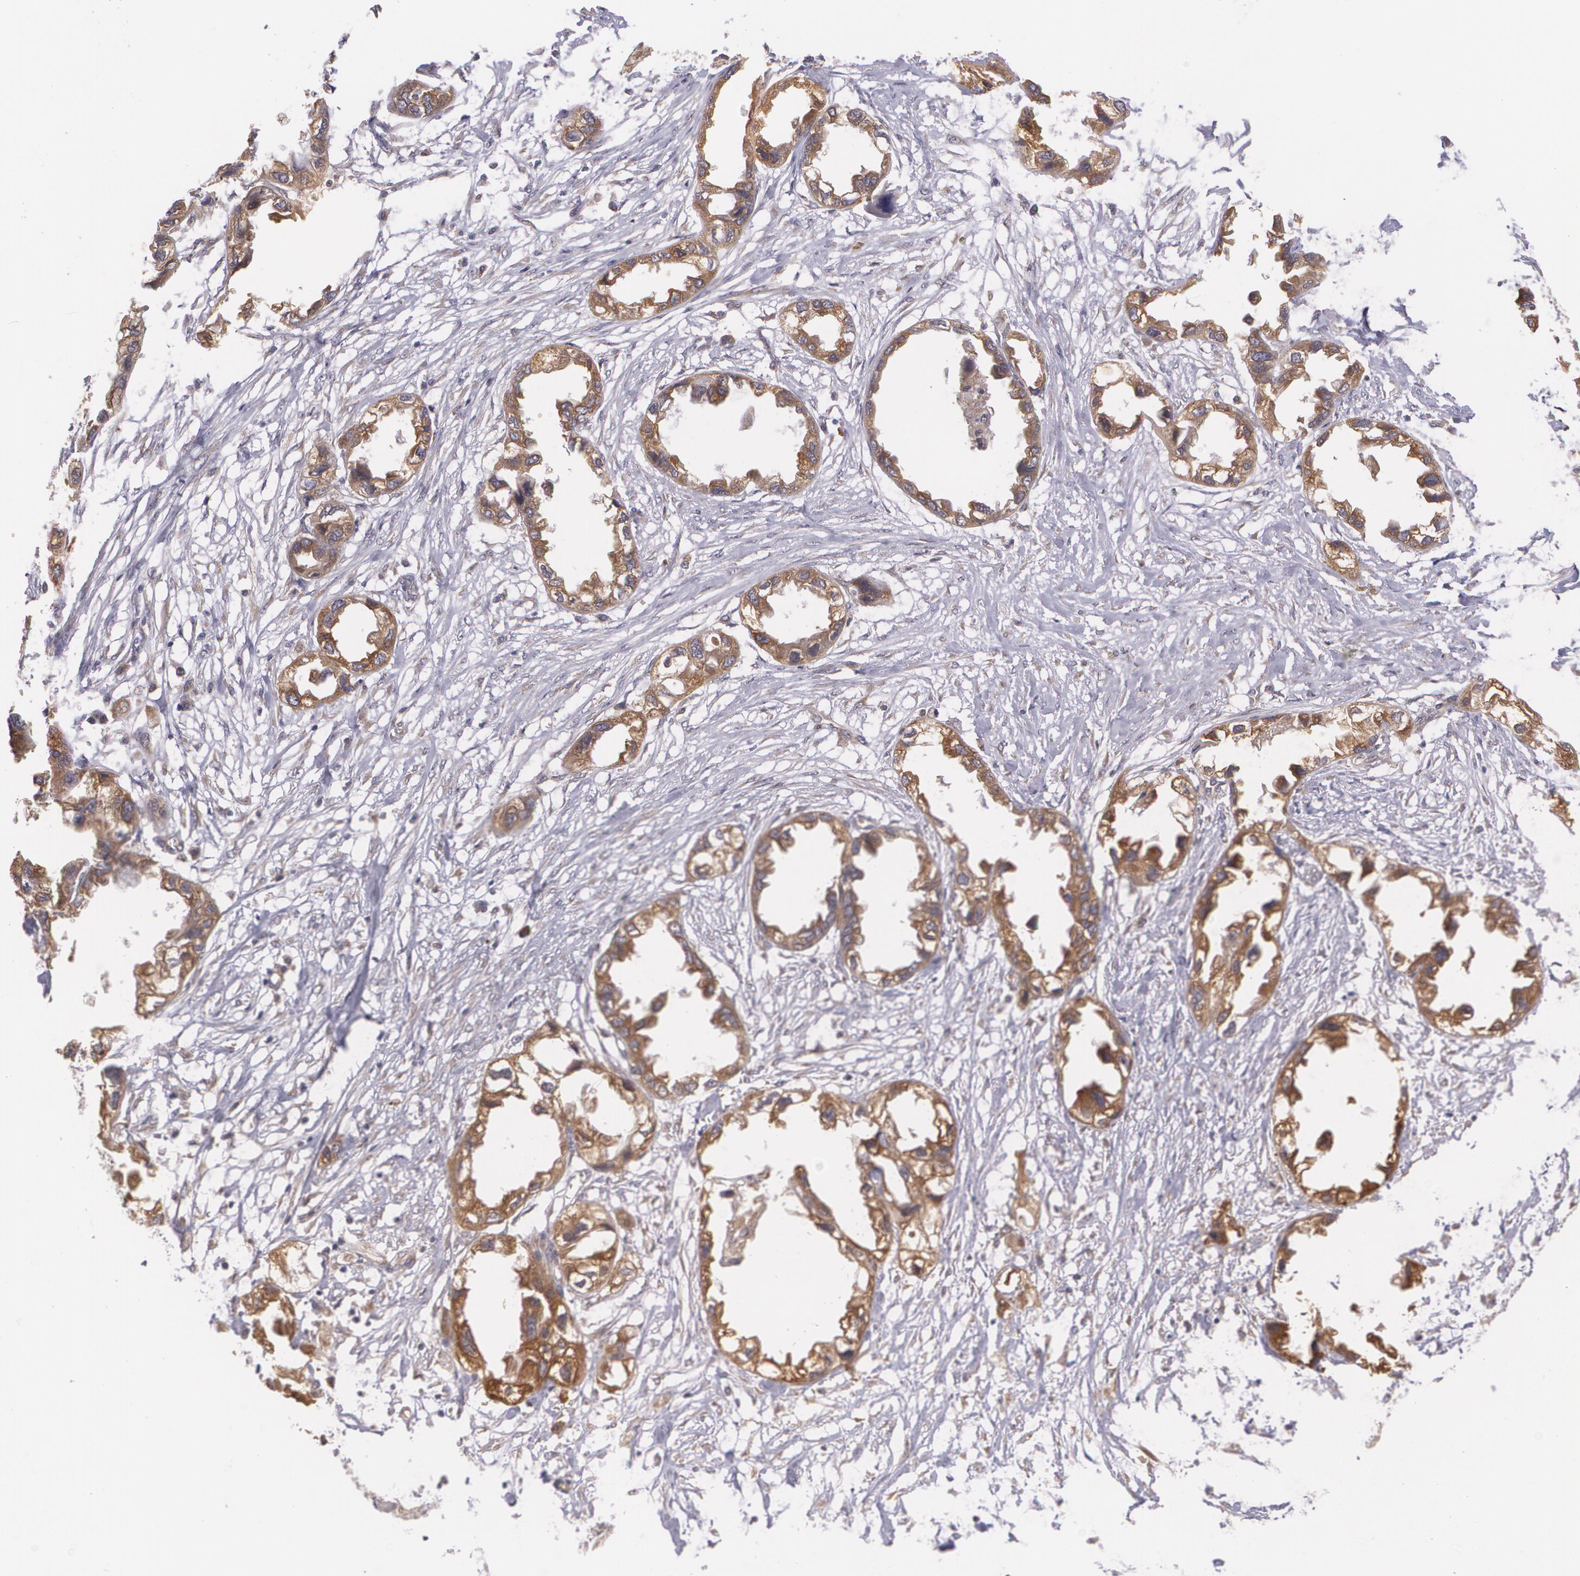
{"staining": {"intensity": "moderate", "quantity": ">75%", "location": "cytoplasmic/membranous"}, "tissue": "endometrial cancer", "cell_type": "Tumor cells", "image_type": "cancer", "snomed": [{"axis": "morphology", "description": "Adenocarcinoma, NOS"}, {"axis": "topography", "description": "Endometrium"}], "caption": "Endometrial cancer (adenocarcinoma) stained with a brown dye shows moderate cytoplasmic/membranous positive positivity in about >75% of tumor cells.", "gene": "CCL17", "patient": {"sex": "female", "age": 67}}